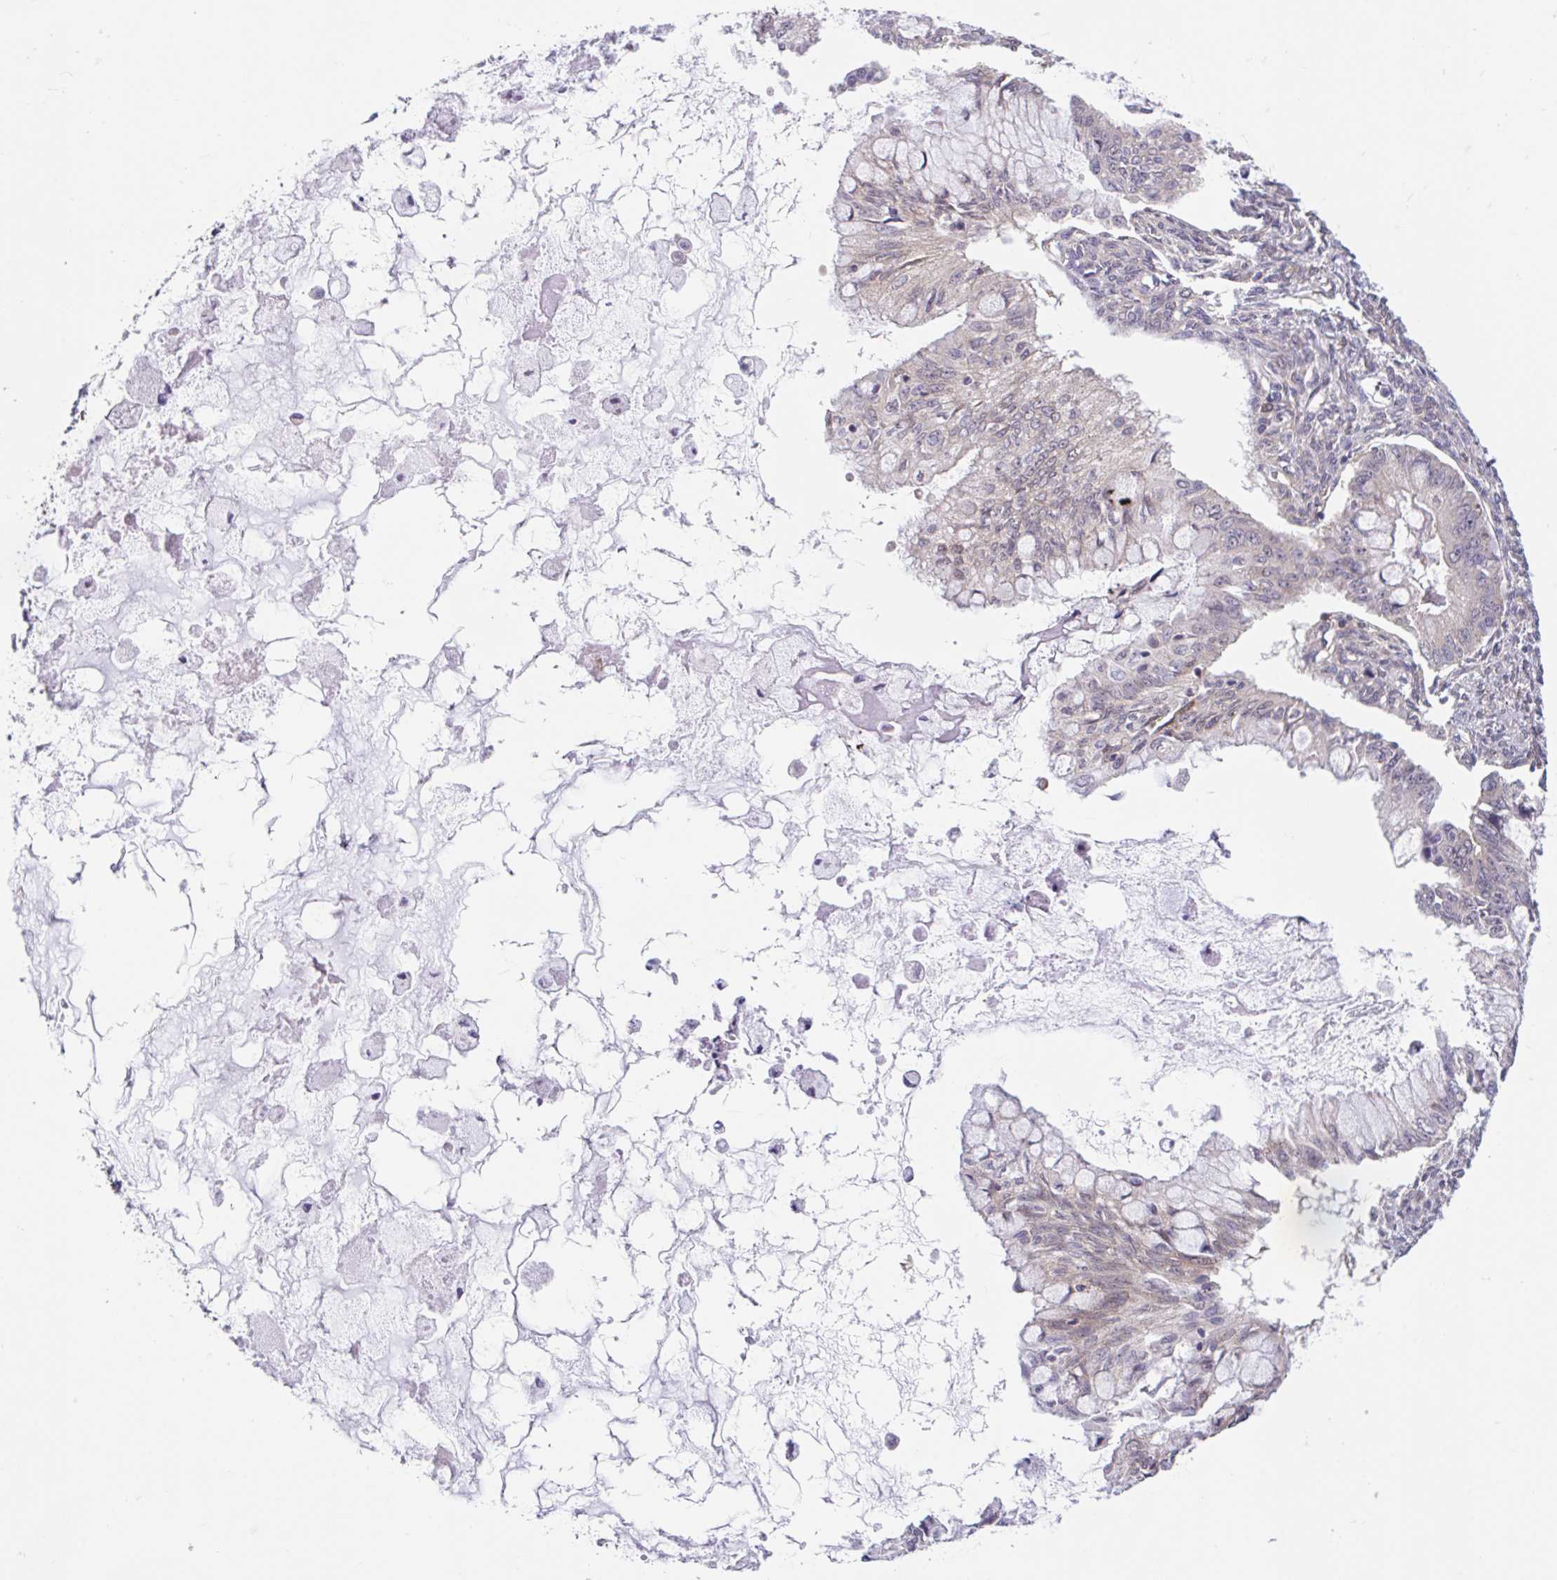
{"staining": {"intensity": "weak", "quantity": "<25%", "location": "nuclear"}, "tissue": "ovarian cancer", "cell_type": "Tumor cells", "image_type": "cancer", "snomed": [{"axis": "morphology", "description": "Cystadenocarcinoma, mucinous, NOS"}, {"axis": "topography", "description": "Ovary"}], "caption": "A micrograph of human ovarian cancer is negative for staining in tumor cells.", "gene": "RALBP1", "patient": {"sex": "female", "age": 34}}